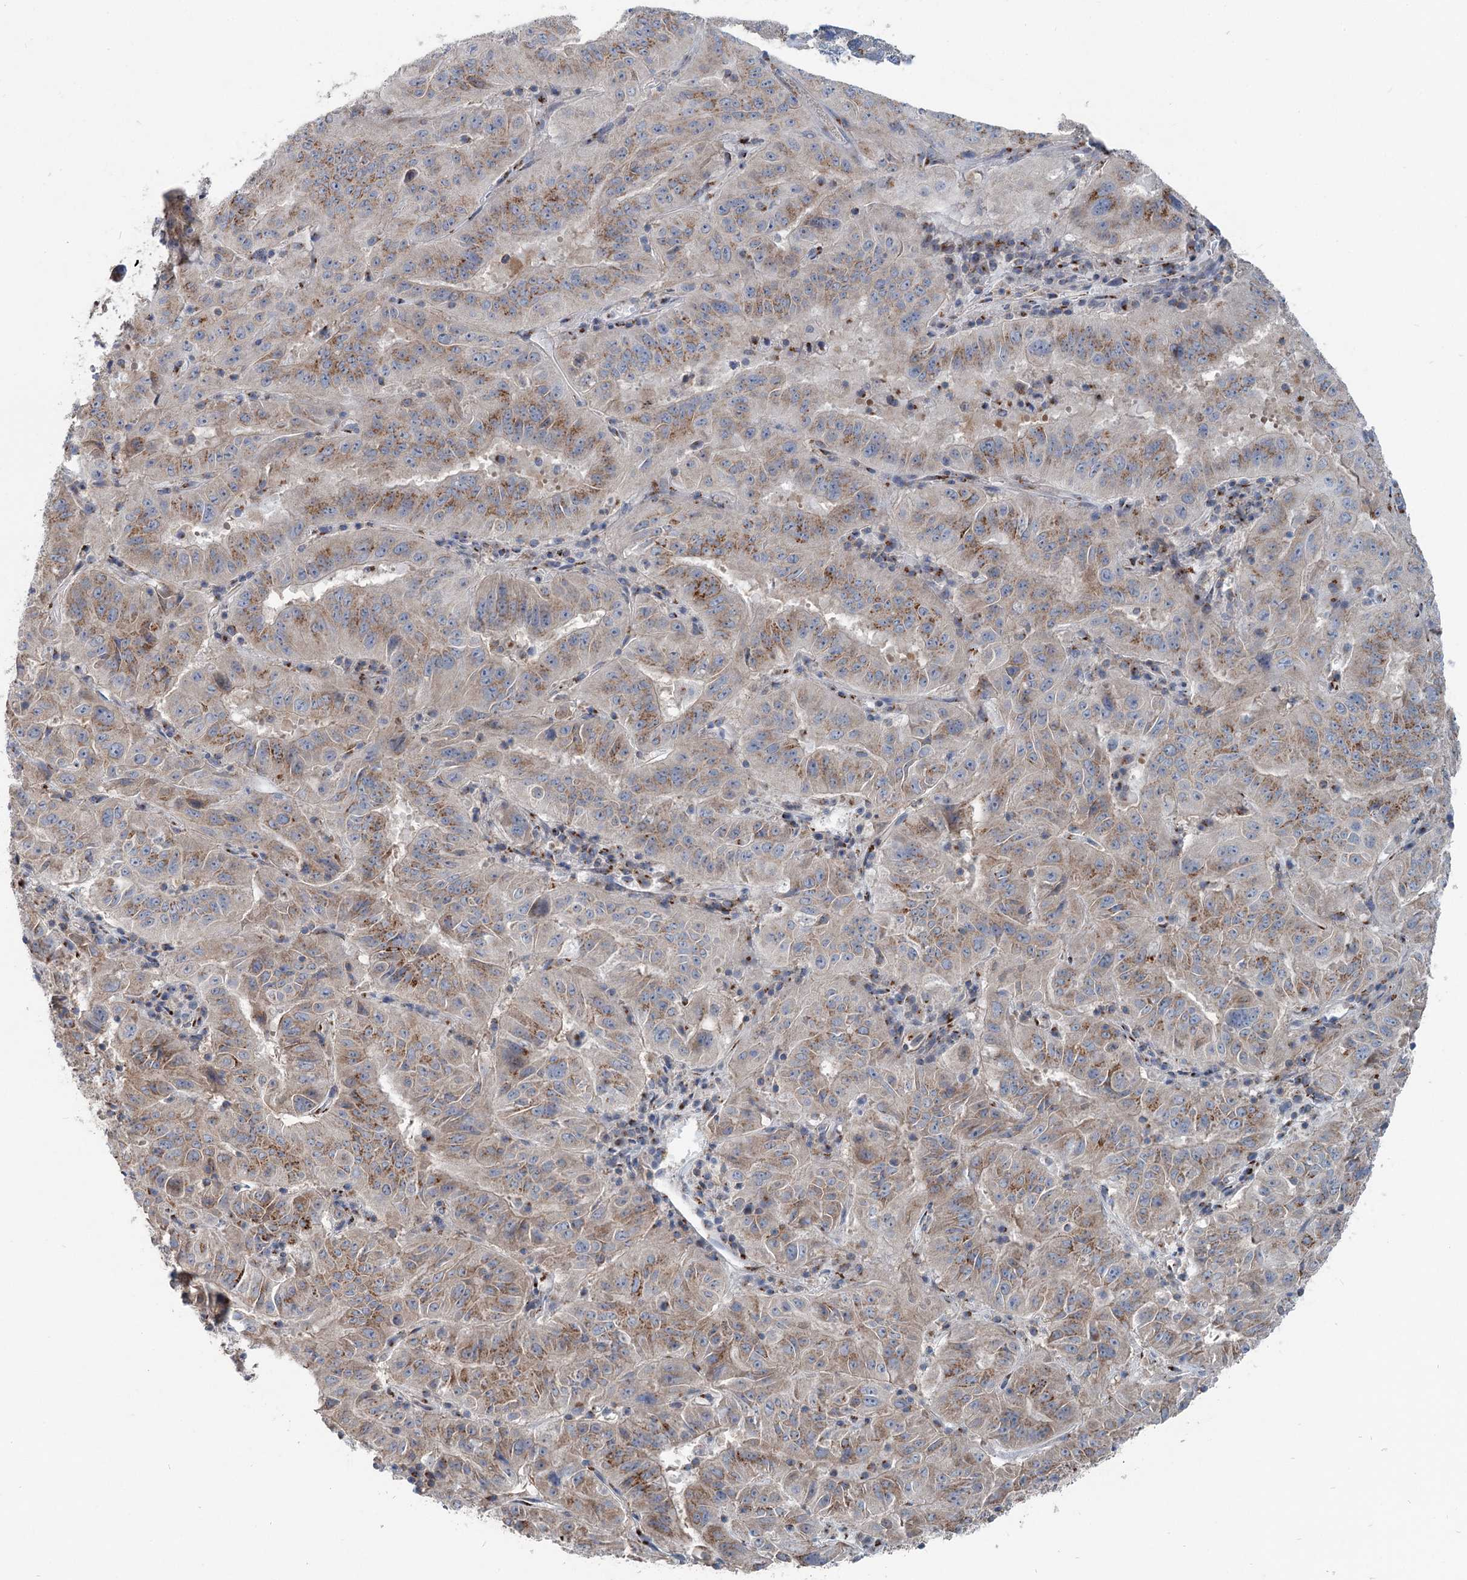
{"staining": {"intensity": "moderate", "quantity": ">75%", "location": "cytoplasmic/membranous"}, "tissue": "pancreatic cancer", "cell_type": "Tumor cells", "image_type": "cancer", "snomed": [{"axis": "morphology", "description": "Adenocarcinoma, NOS"}, {"axis": "topography", "description": "Pancreas"}], "caption": "Pancreatic adenocarcinoma stained with a brown dye demonstrates moderate cytoplasmic/membranous positive staining in about >75% of tumor cells.", "gene": "ITIH5", "patient": {"sex": "male", "age": 63}}